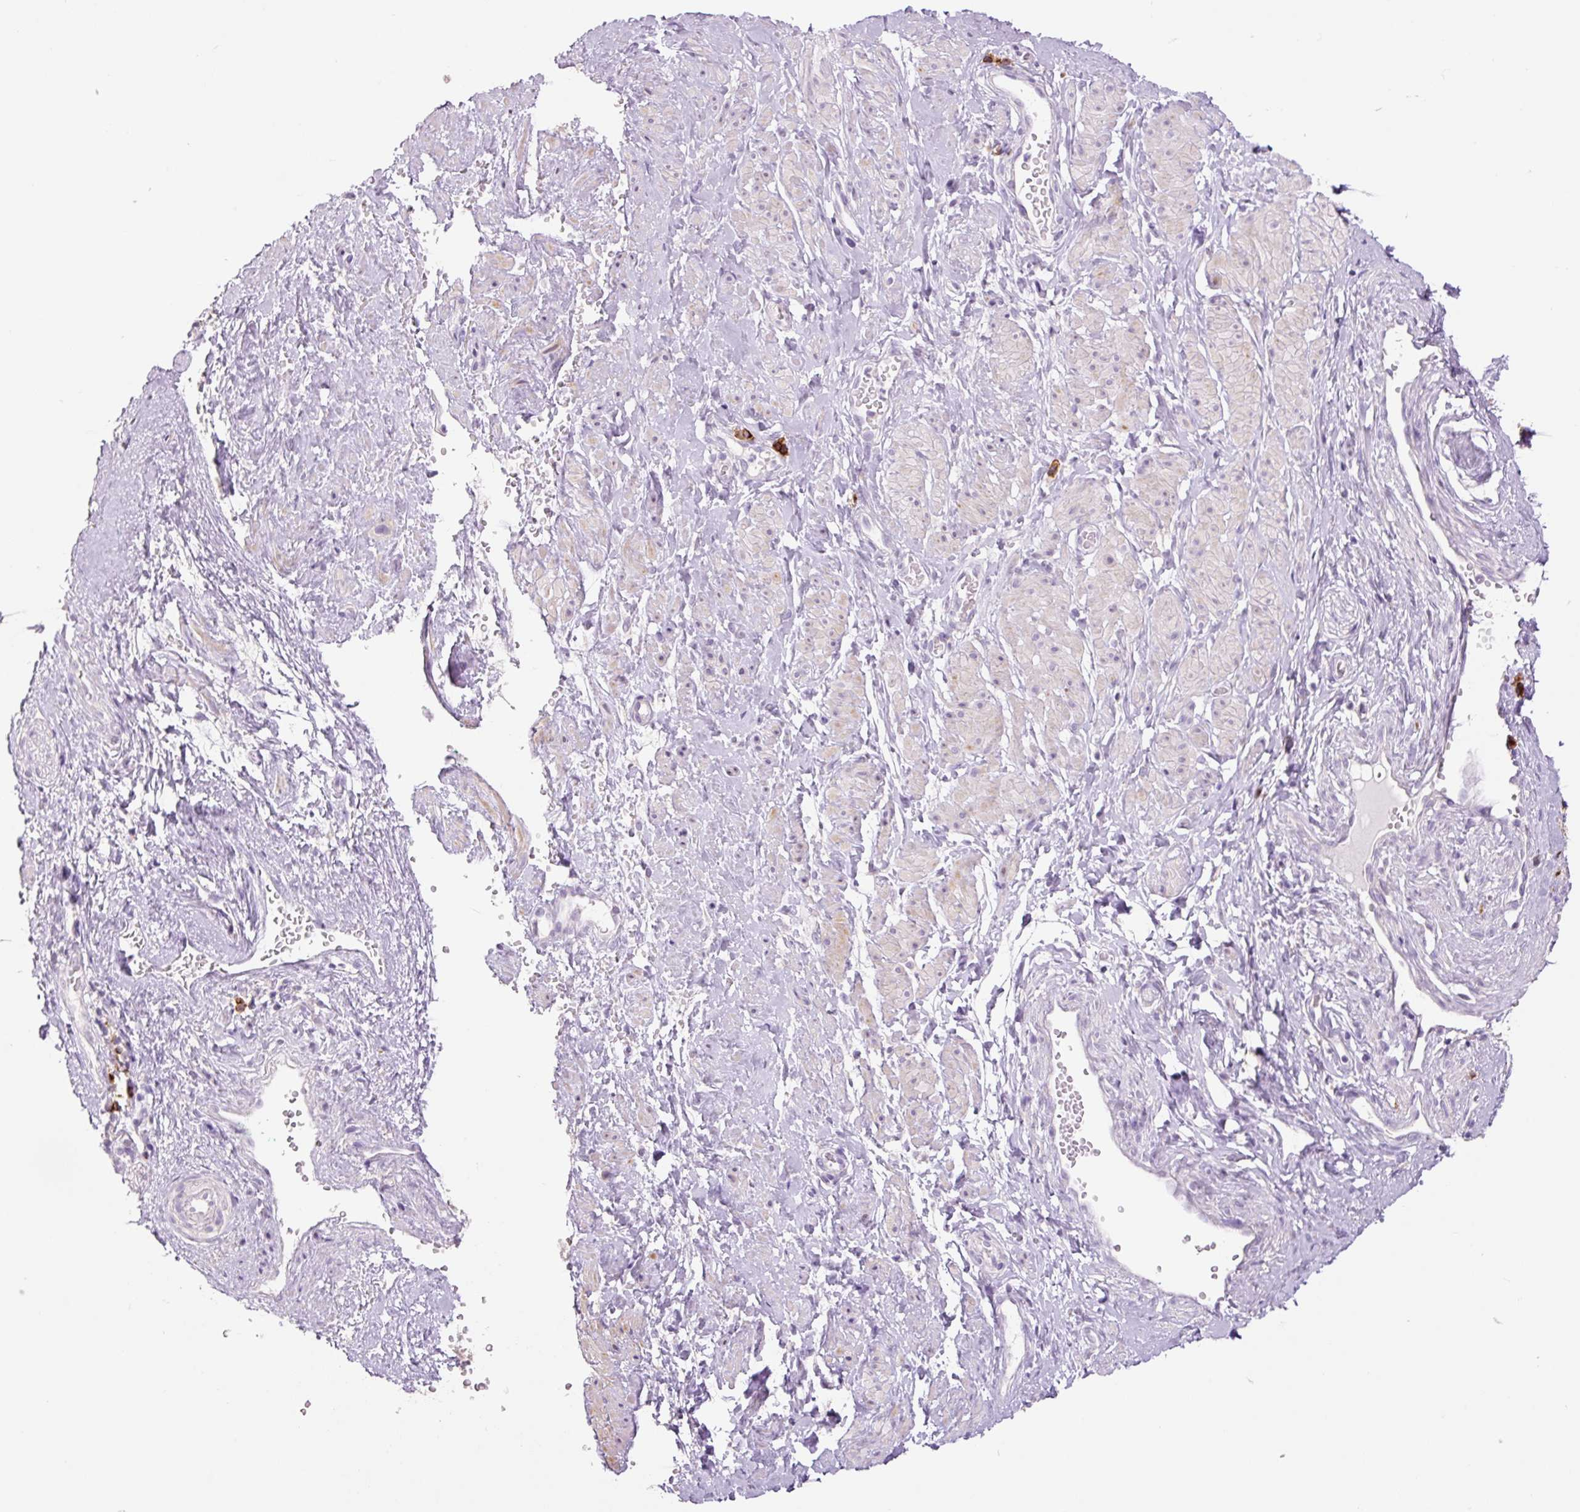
{"staining": {"intensity": "weak", "quantity": "<25%", "location": "cytoplasmic/membranous"}, "tissue": "cervical cancer", "cell_type": "Tumor cells", "image_type": "cancer", "snomed": [{"axis": "morphology", "description": "Adenocarcinoma, NOS"}, {"axis": "topography", "description": "Cervix"}], "caption": "Immunohistochemistry micrograph of human adenocarcinoma (cervical) stained for a protein (brown), which reveals no expression in tumor cells. Nuclei are stained in blue.", "gene": "HAX1", "patient": {"sex": "female", "age": 42}}